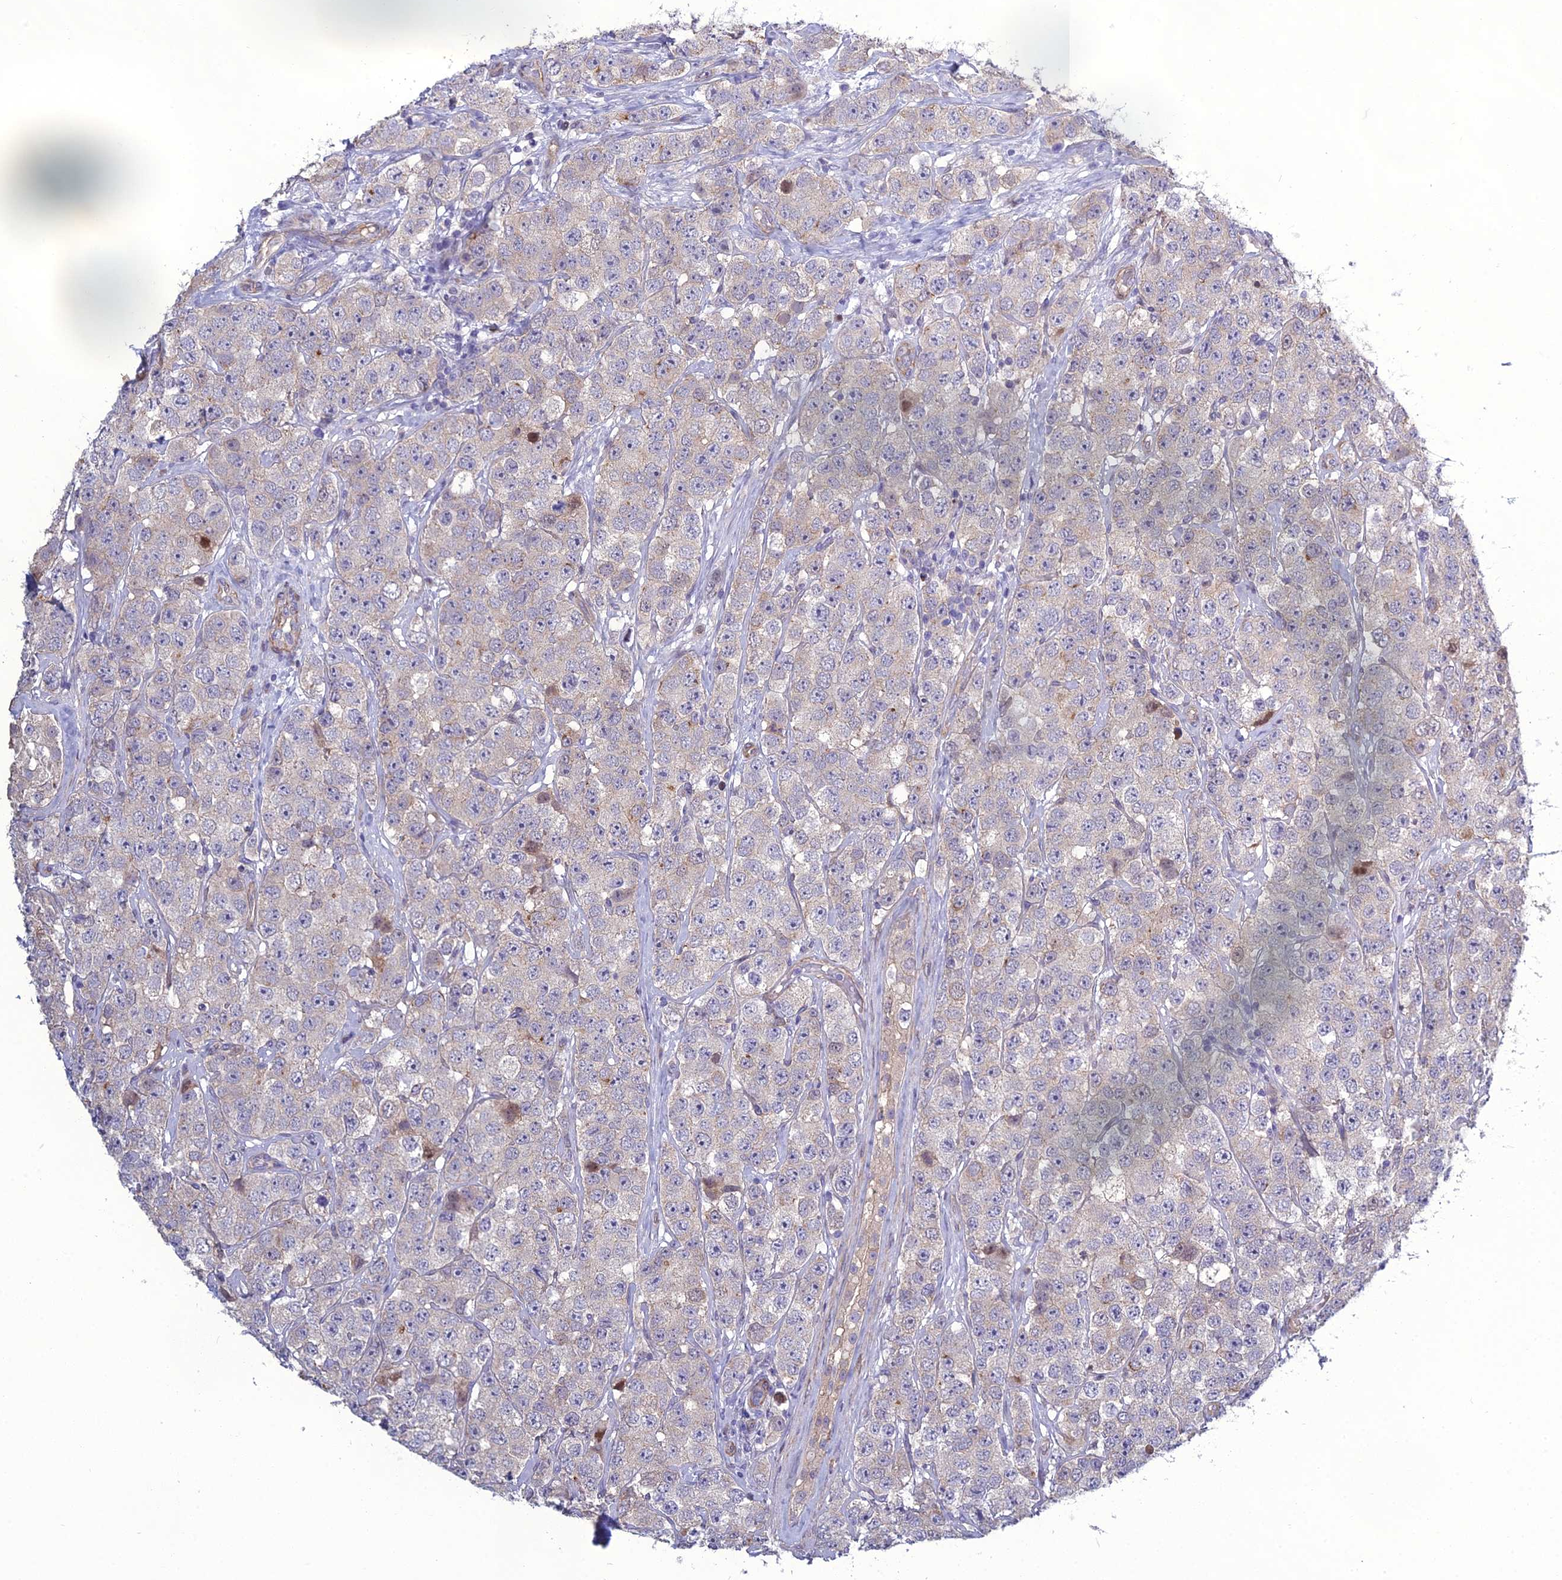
{"staining": {"intensity": "negative", "quantity": "none", "location": "none"}, "tissue": "testis cancer", "cell_type": "Tumor cells", "image_type": "cancer", "snomed": [{"axis": "morphology", "description": "Seminoma, NOS"}, {"axis": "topography", "description": "Testis"}], "caption": "Immunohistochemical staining of human testis cancer demonstrates no significant expression in tumor cells.", "gene": "LZTS2", "patient": {"sex": "male", "age": 28}}